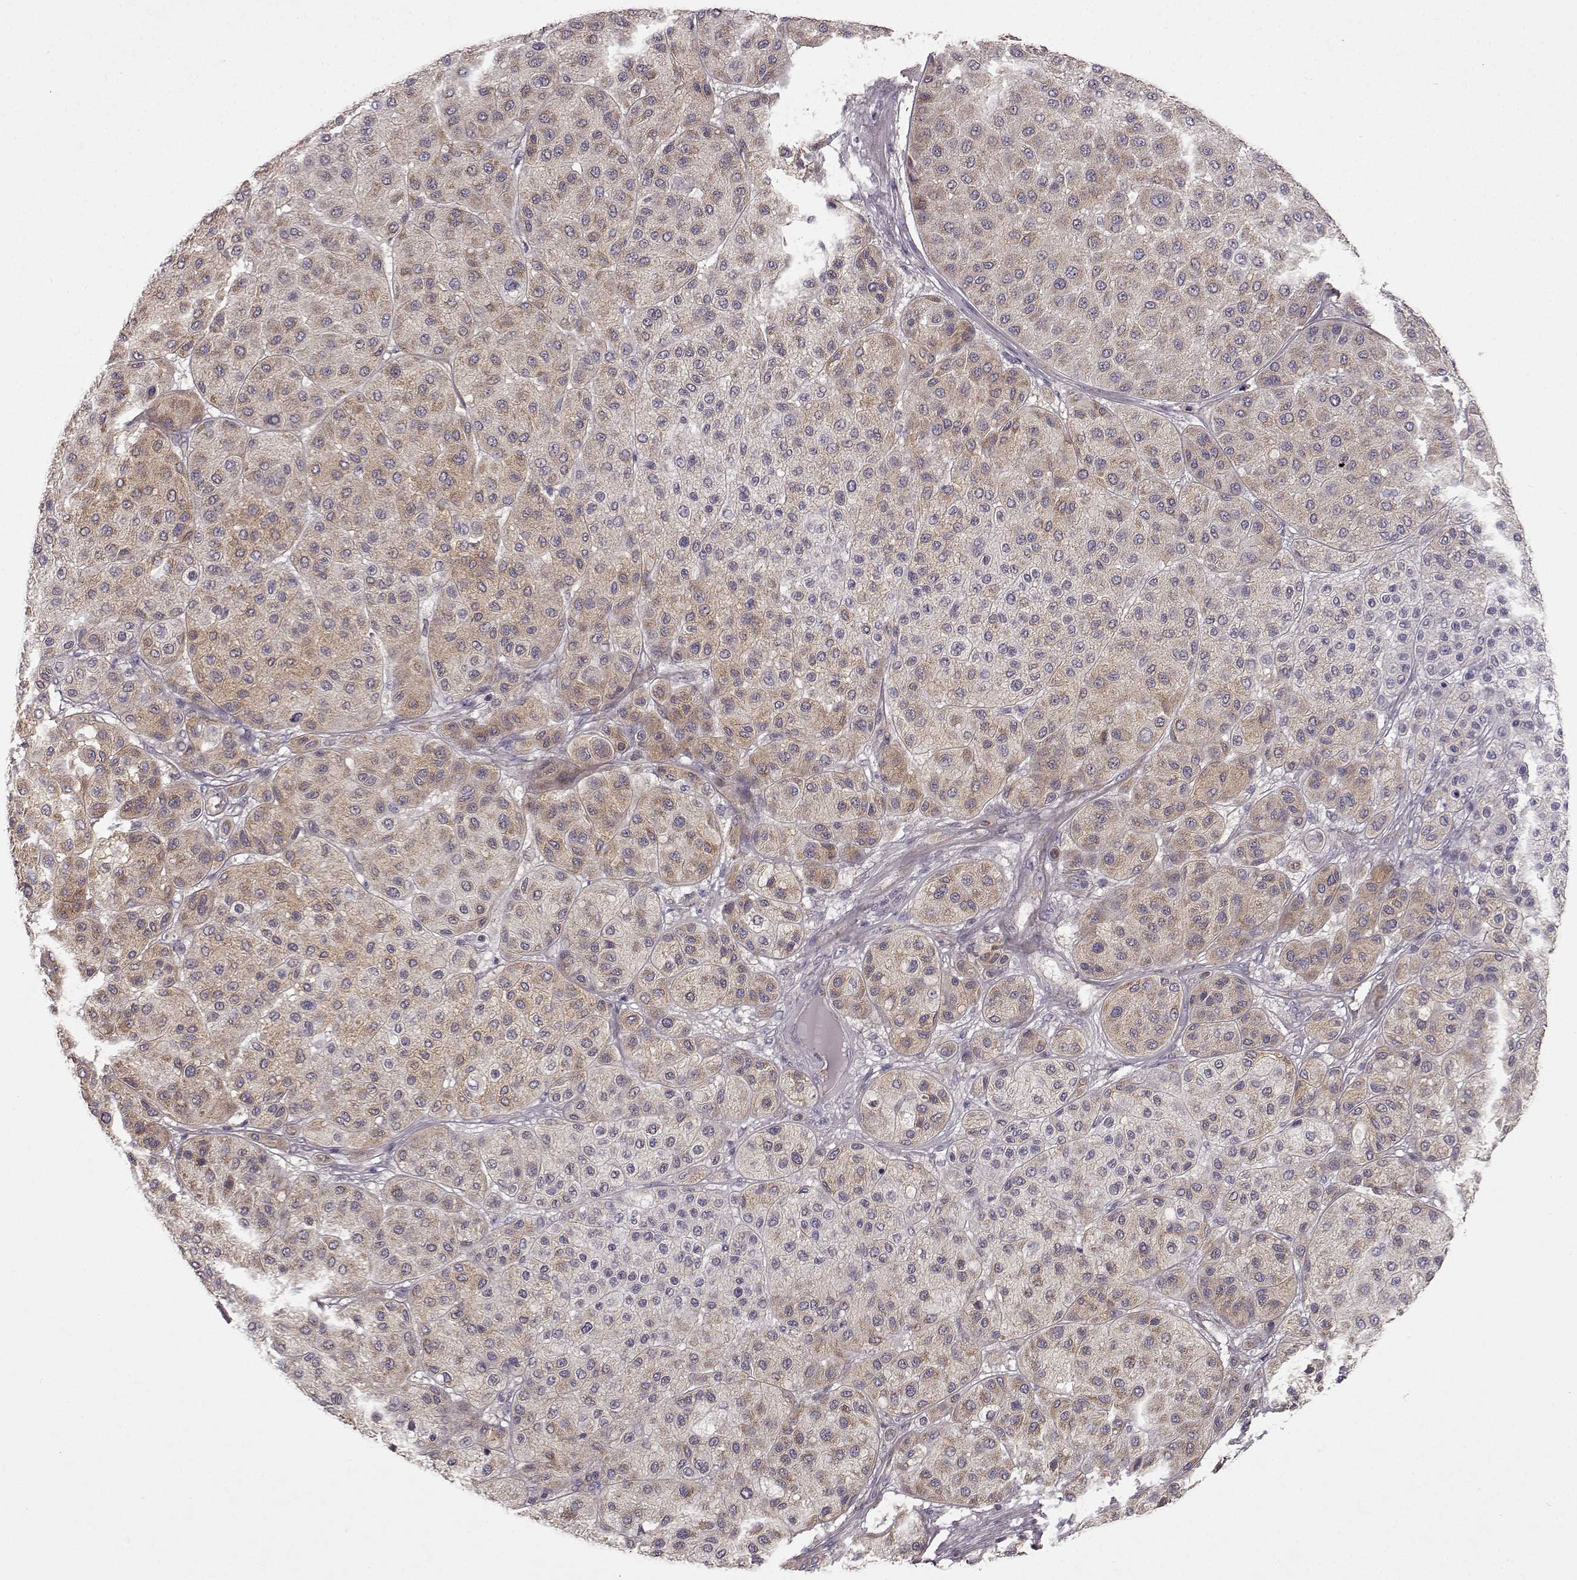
{"staining": {"intensity": "moderate", "quantity": ">75%", "location": "cytoplasmic/membranous"}, "tissue": "melanoma", "cell_type": "Tumor cells", "image_type": "cancer", "snomed": [{"axis": "morphology", "description": "Malignant melanoma, Metastatic site"}, {"axis": "topography", "description": "Smooth muscle"}], "caption": "This histopathology image shows immunohistochemistry staining of human melanoma, with medium moderate cytoplasmic/membranous positivity in about >75% of tumor cells.", "gene": "ERBB3", "patient": {"sex": "male", "age": 41}}